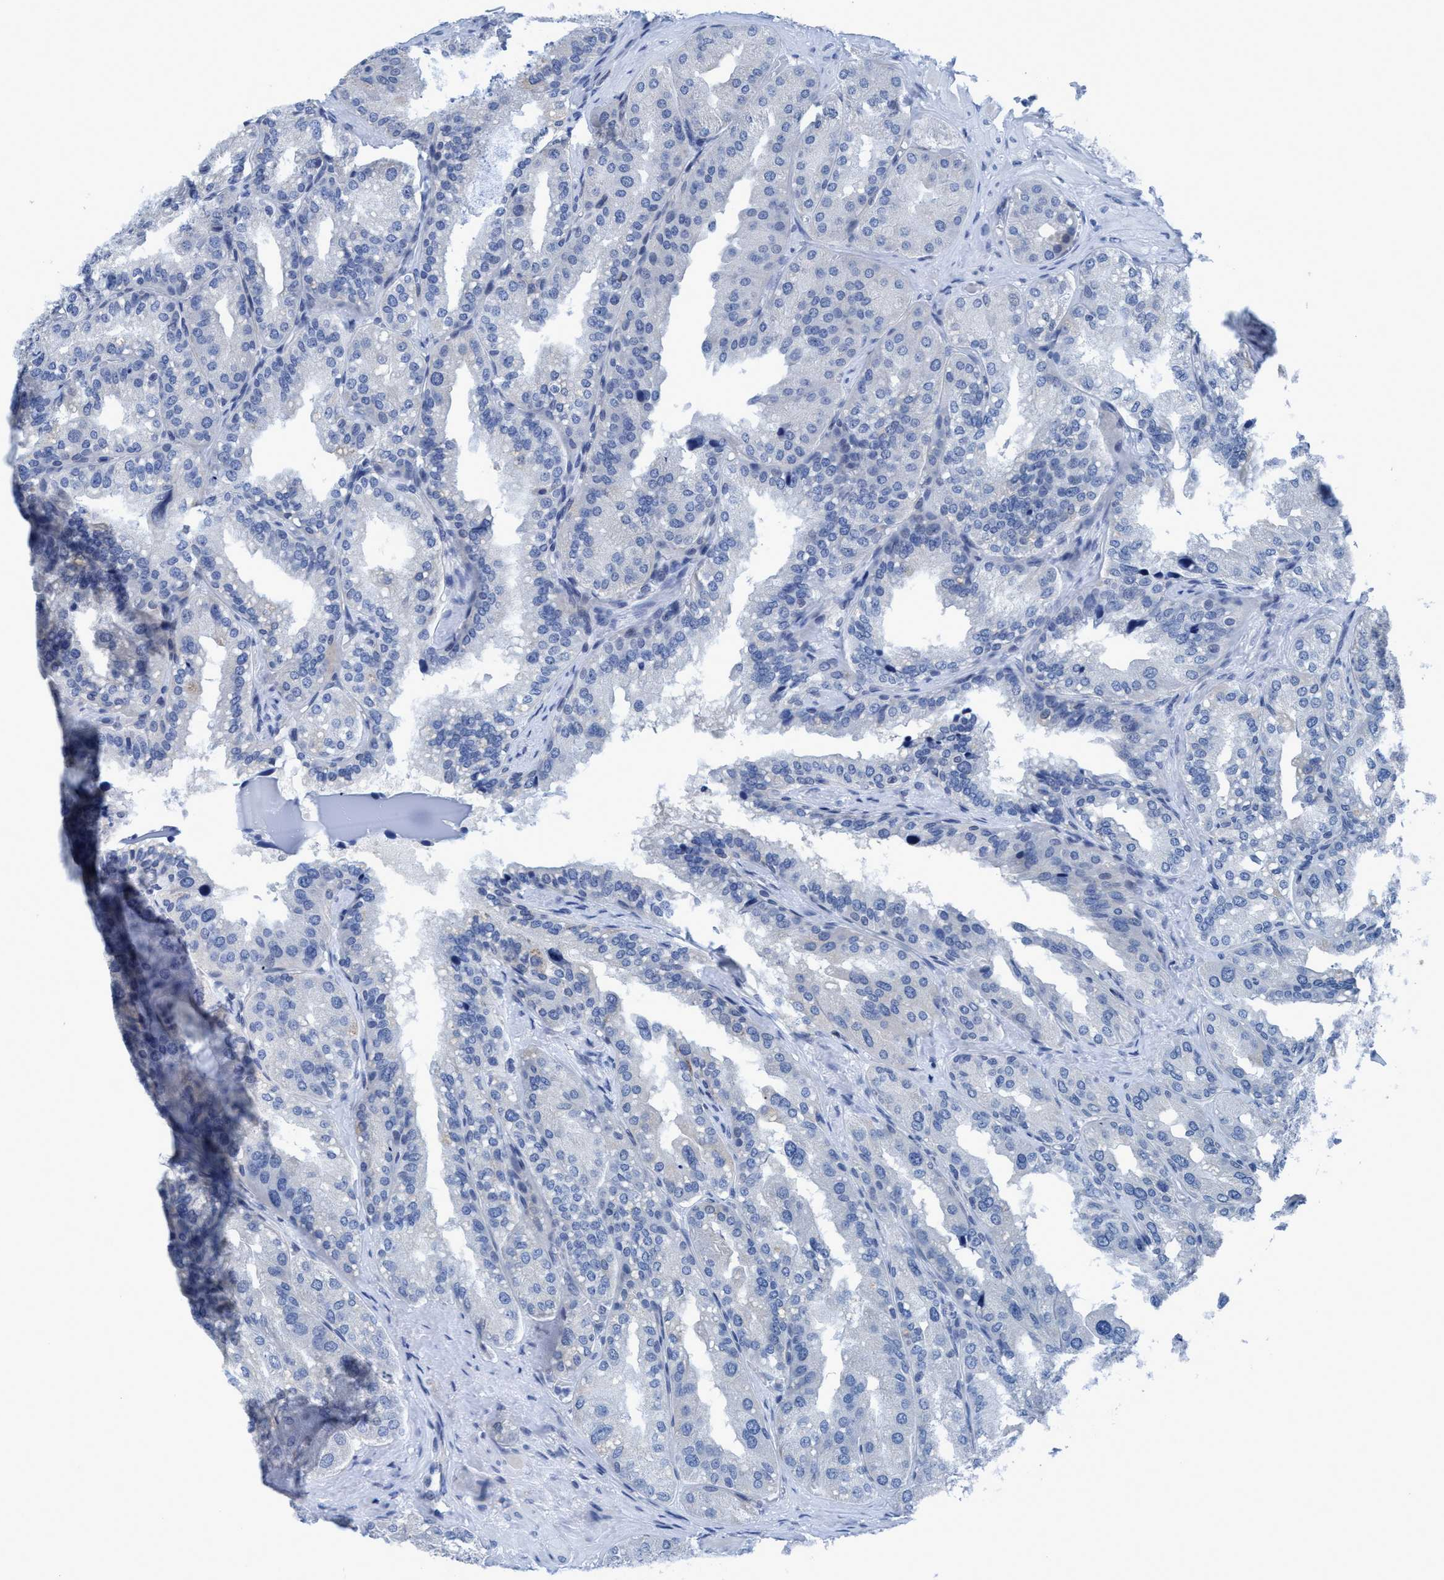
{"staining": {"intensity": "negative", "quantity": "none", "location": "none"}, "tissue": "seminal vesicle", "cell_type": "Glandular cells", "image_type": "normal", "snomed": [{"axis": "morphology", "description": "Normal tissue, NOS"}, {"axis": "topography", "description": "Prostate"}, {"axis": "topography", "description": "Seminal veicle"}], "caption": "Immunohistochemistry (IHC) photomicrograph of unremarkable human seminal vesicle stained for a protein (brown), which reveals no staining in glandular cells. (DAB IHC with hematoxylin counter stain).", "gene": "DNAI1", "patient": {"sex": "male", "age": 51}}